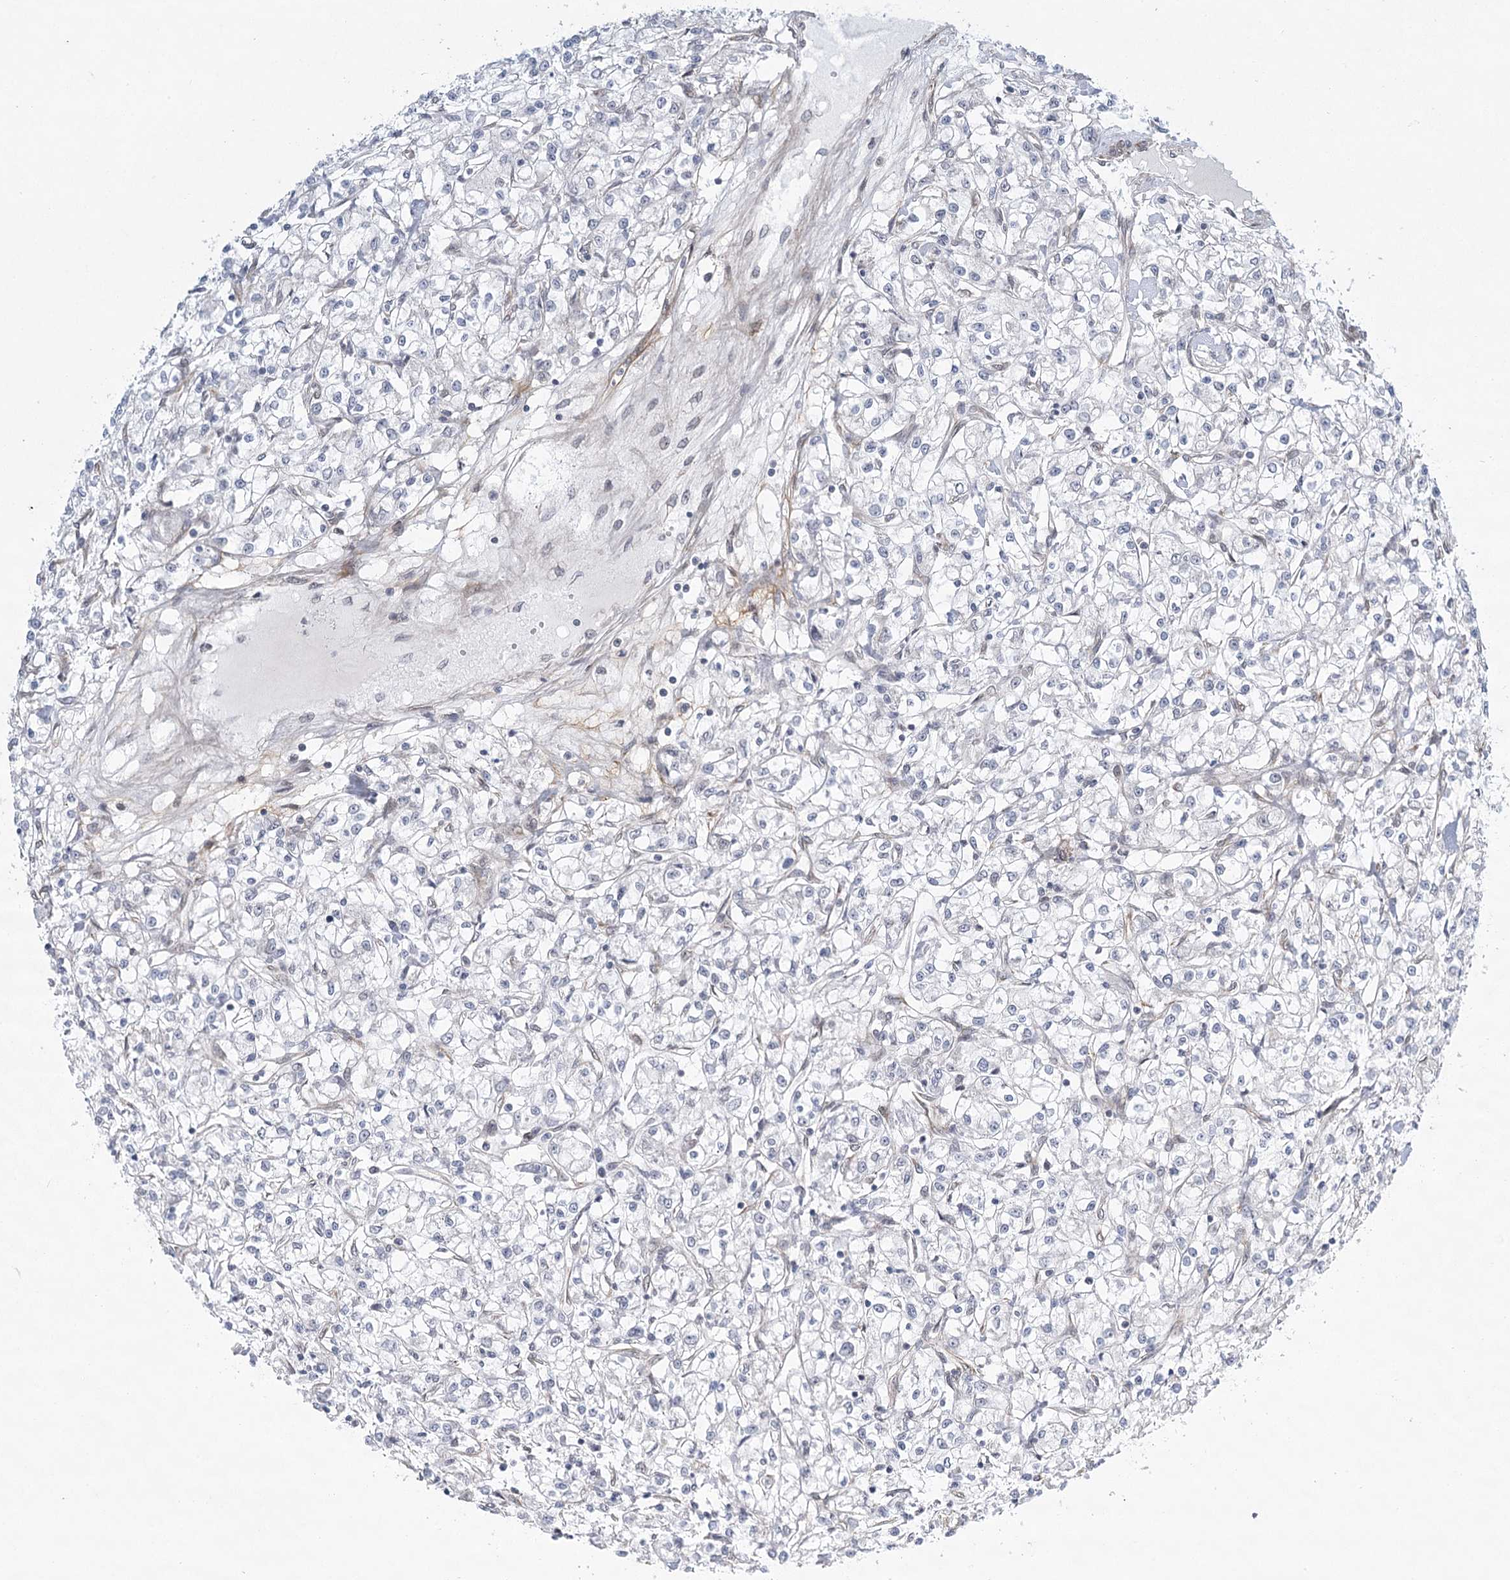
{"staining": {"intensity": "negative", "quantity": "none", "location": "none"}, "tissue": "renal cancer", "cell_type": "Tumor cells", "image_type": "cancer", "snomed": [{"axis": "morphology", "description": "Adenocarcinoma, NOS"}, {"axis": "topography", "description": "Kidney"}], "caption": "DAB immunohistochemical staining of human renal adenocarcinoma displays no significant staining in tumor cells. (DAB (3,3'-diaminobenzidine) immunohistochemistry visualized using brightfield microscopy, high magnification).", "gene": "MED28", "patient": {"sex": "female", "age": 59}}